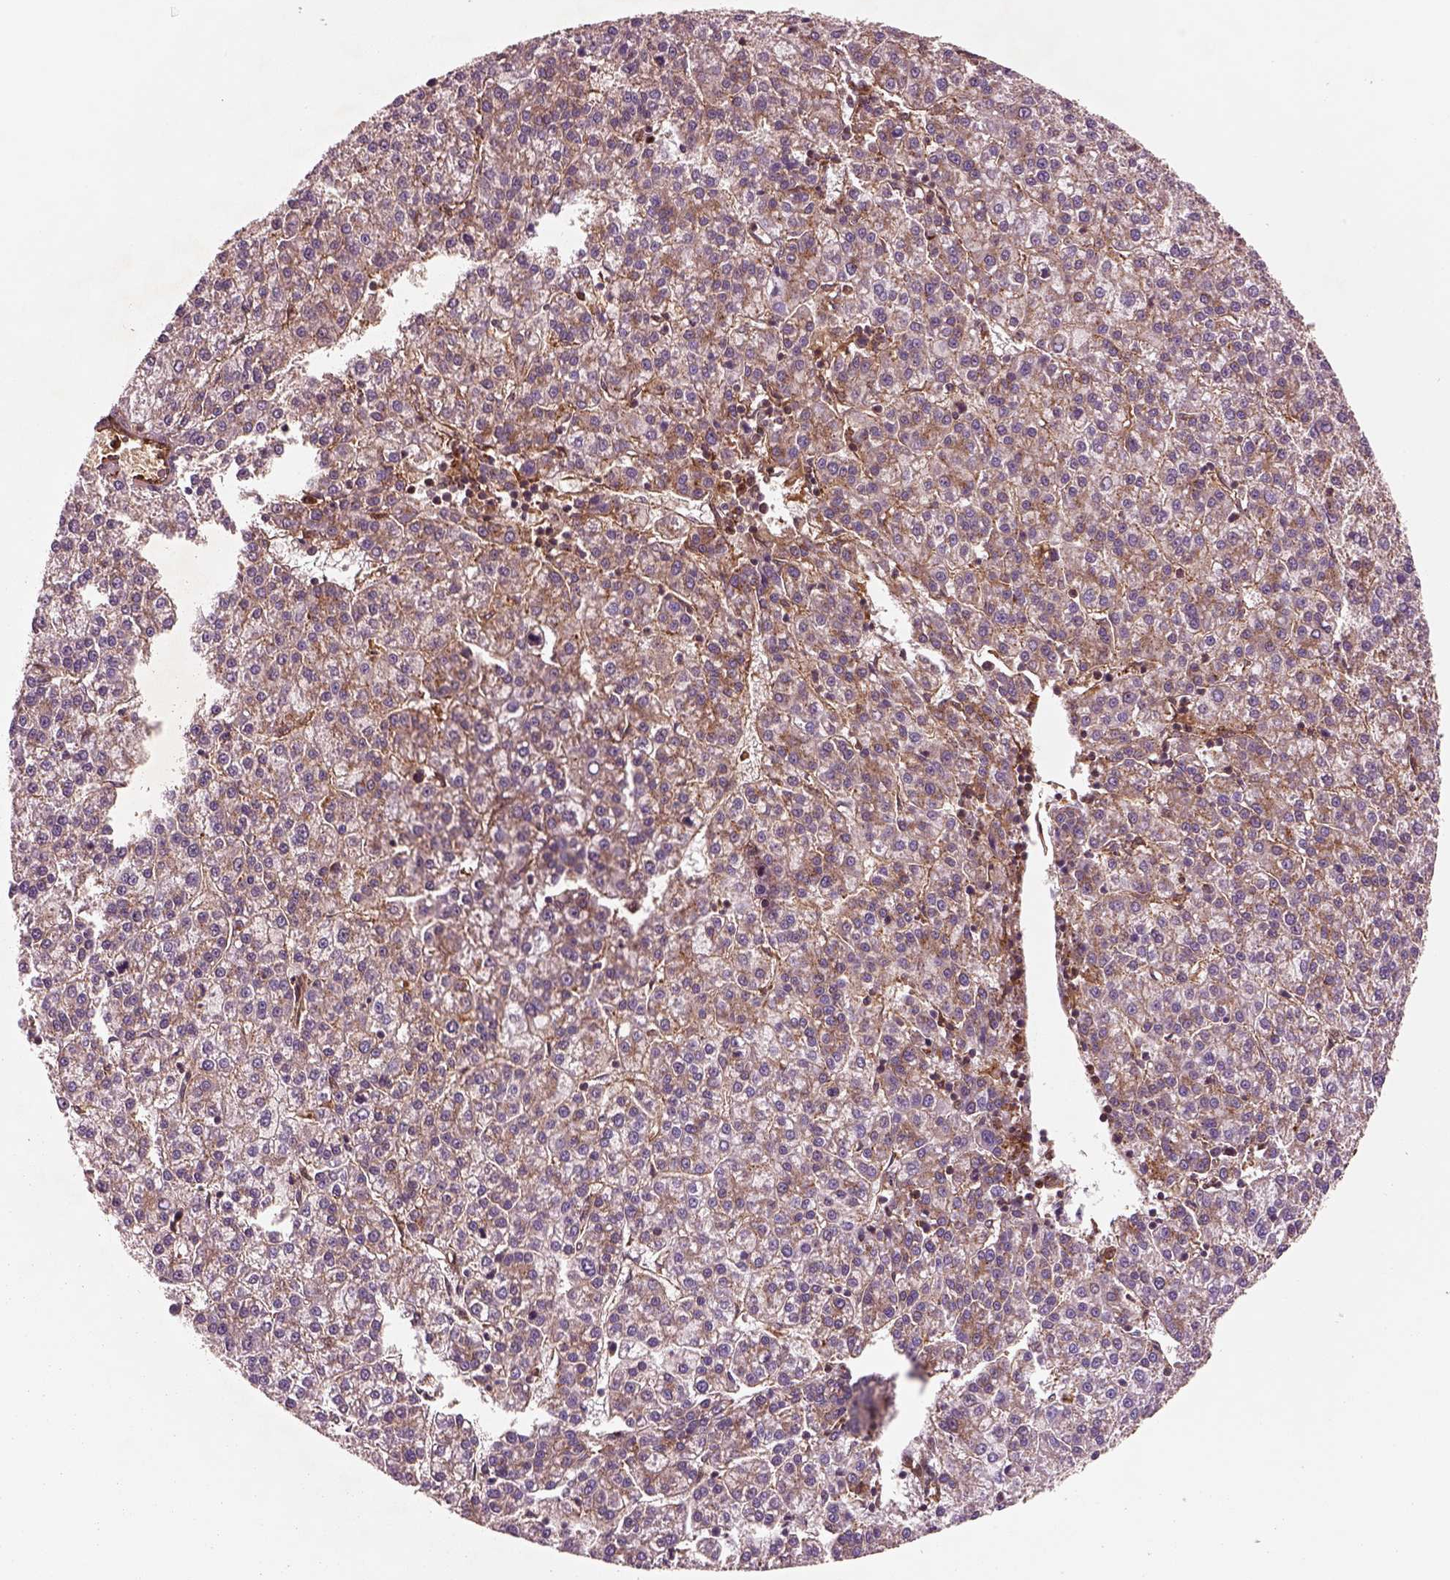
{"staining": {"intensity": "moderate", "quantity": "<25%", "location": "cytoplasmic/membranous"}, "tissue": "liver cancer", "cell_type": "Tumor cells", "image_type": "cancer", "snomed": [{"axis": "morphology", "description": "Carcinoma, Hepatocellular, NOS"}, {"axis": "topography", "description": "Liver"}], "caption": "DAB (3,3'-diaminobenzidine) immunohistochemical staining of liver cancer shows moderate cytoplasmic/membranous protein expression in about <25% of tumor cells. (Stains: DAB in brown, nuclei in blue, Microscopy: brightfield microscopy at high magnification).", "gene": "WASHC2A", "patient": {"sex": "female", "age": 58}}